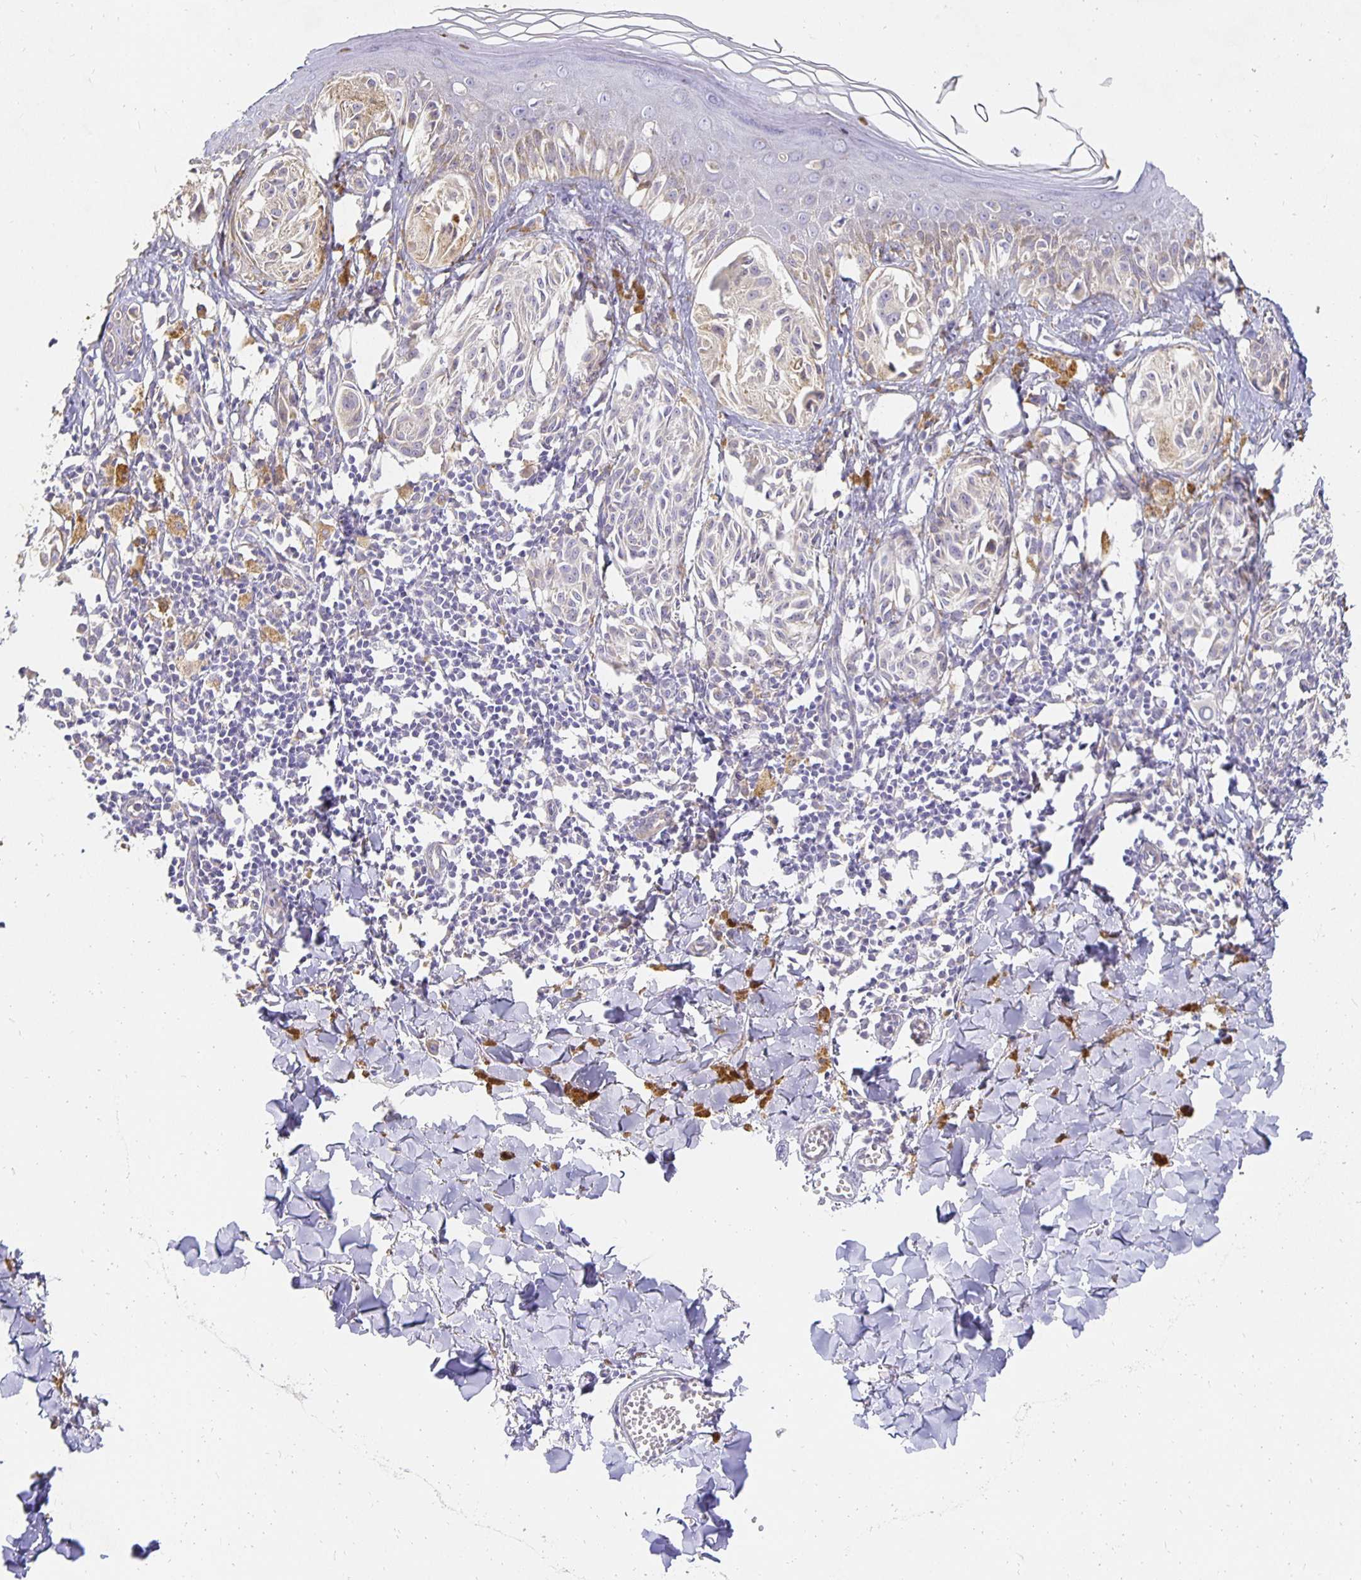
{"staining": {"intensity": "weak", "quantity": "<25%", "location": "cytoplasmic/membranous"}, "tissue": "melanoma", "cell_type": "Tumor cells", "image_type": "cancer", "snomed": [{"axis": "morphology", "description": "Malignant melanoma, NOS"}, {"axis": "topography", "description": "Skin"}], "caption": "Human melanoma stained for a protein using immunohistochemistry (IHC) displays no positivity in tumor cells.", "gene": "PLOD1", "patient": {"sex": "female", "age": 38}}